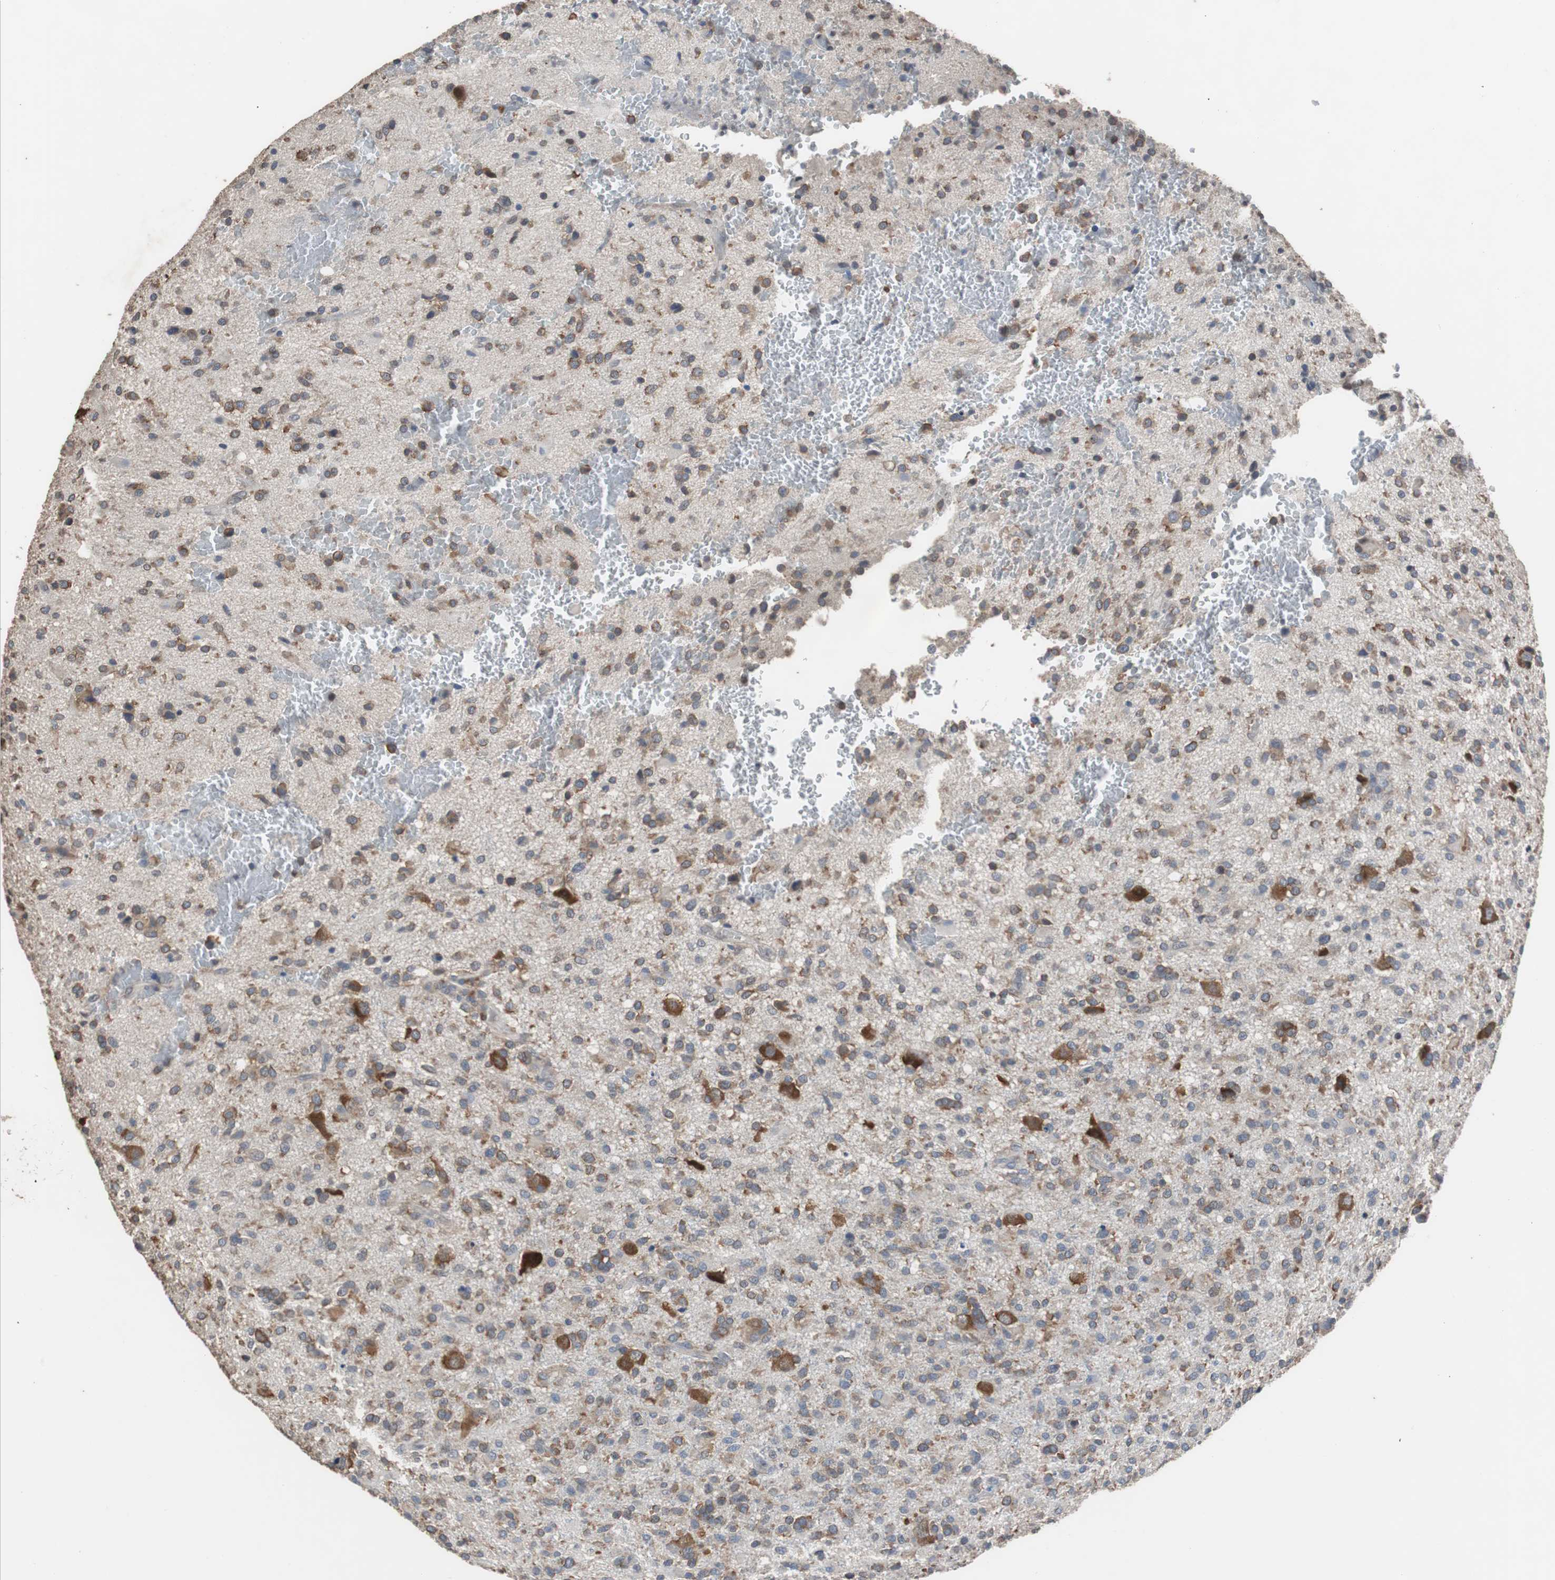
{"staining": {"intensity": "moderate", "quantity": ">75%", "location": "cytoplasmic/membranous"}, "tissue": "glioma", "cell_type": "Tumor cells", "image_type": "cancer", "snomed": [{"axis": "morphology", "description": "Glioma, malignant, High grade"}, {"axis": "topography", "description": "Brain"}], "caption": "DAB immunohistochemical staining of glioma displays moderate cytoplasmic/membranous protein staining in approximately >75% of tumor cells.", "gene": "USP10", "patient": {"sex": "male", "age": 71}}